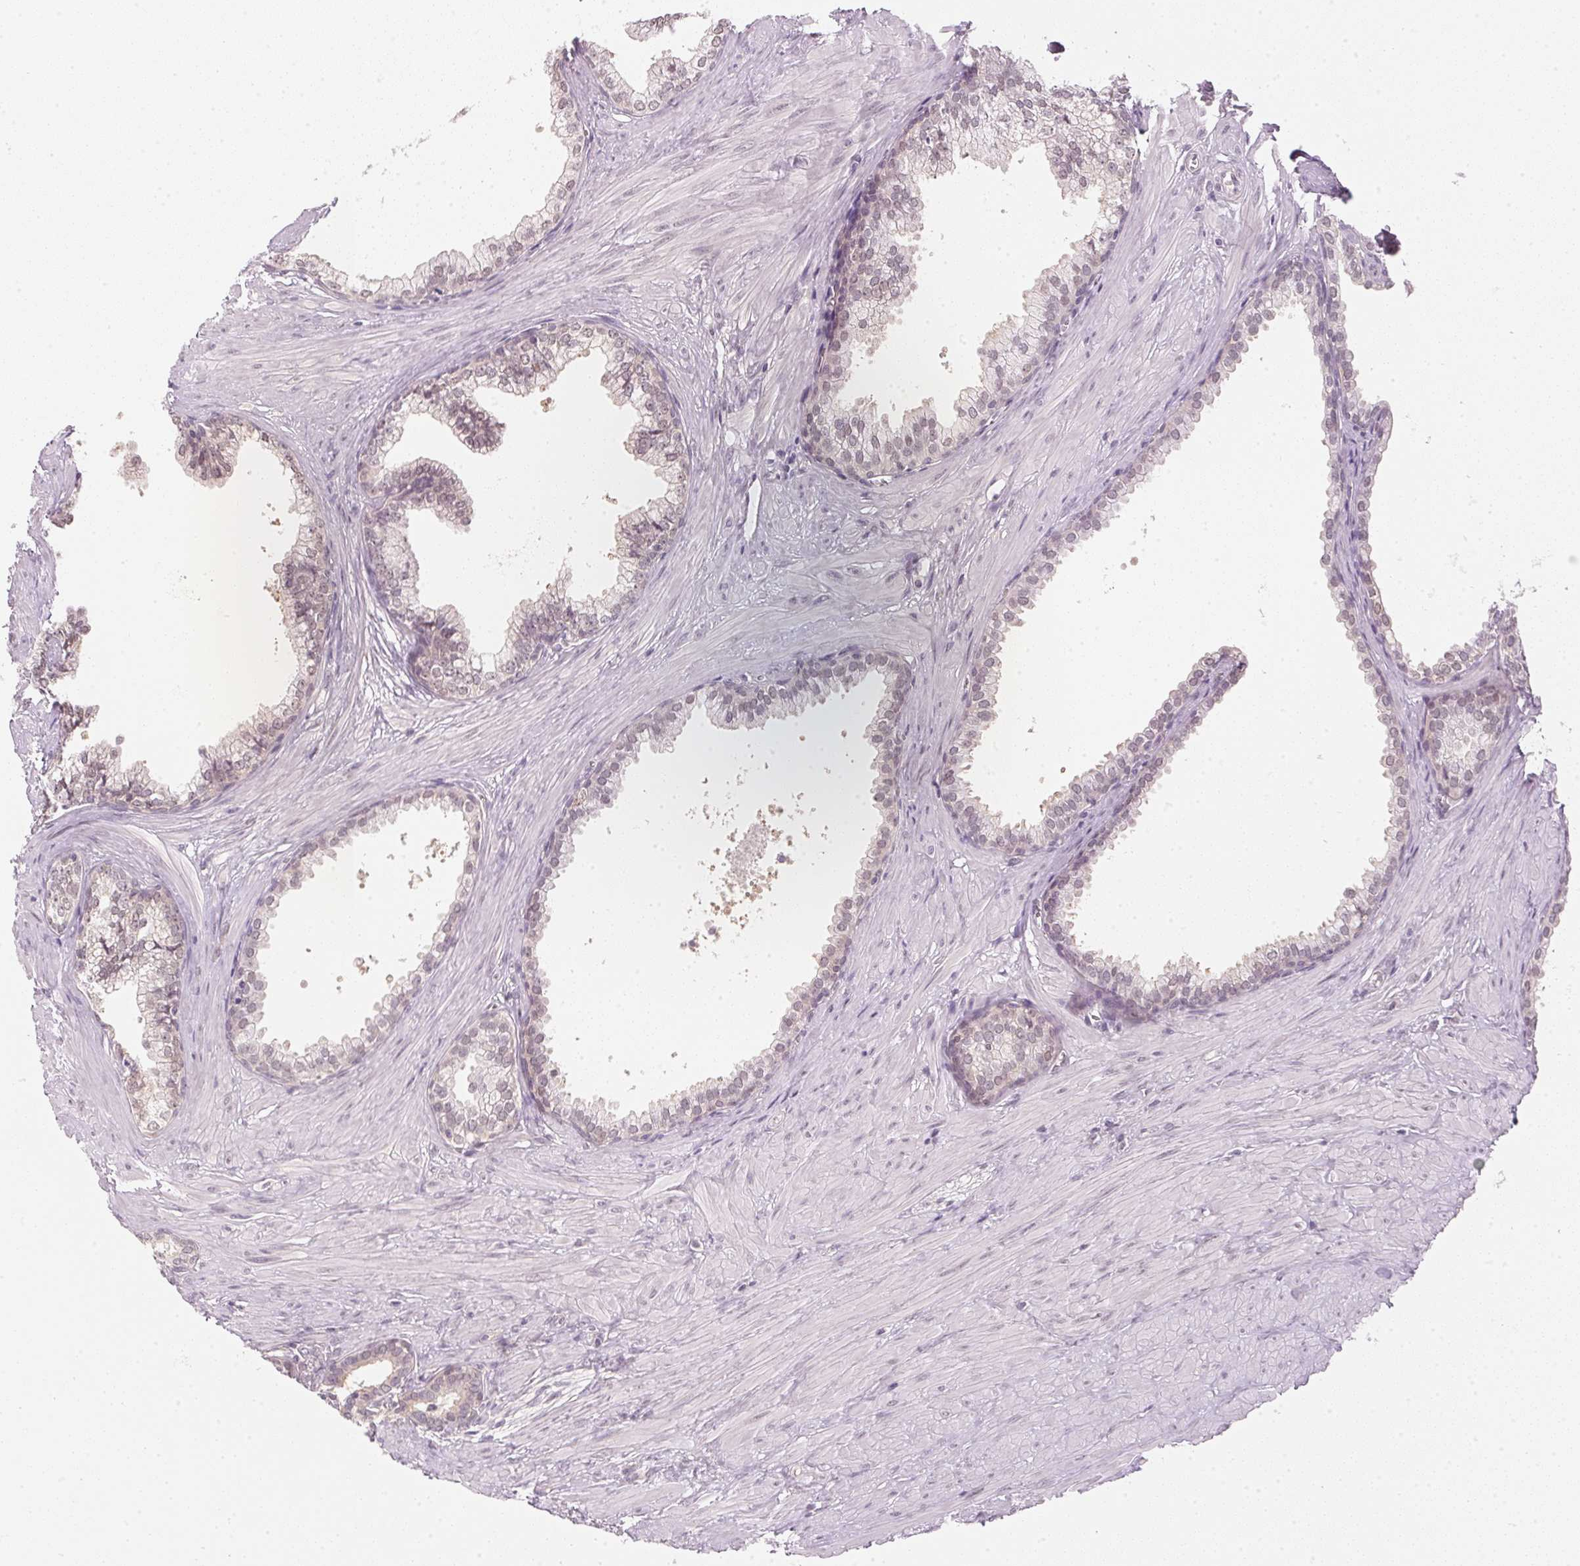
{"staining": {"intensity": "weak", "quantity": "<25%", "location": "nuclear"}, "tissue": "prostate", "cell_type": "Glandular cells", "image_type": "normal", "snomed": [{"axis": "morphology", "description": "Normal tissue, NOS"}, {"axis": "topography", "description": "Prostate"}, {"axis": "topography", "description": "Peripheral nerve tissue"}], "caption": "This is a micrograph of IHC staining of normal prostate, which shows no expression in glandular cells. (DAB (3,3'-diaminobenzidine) IHC with hematoxylin counter stain).", "gene": "KPRP", "patient": {"sex": "male", "age": 55}}